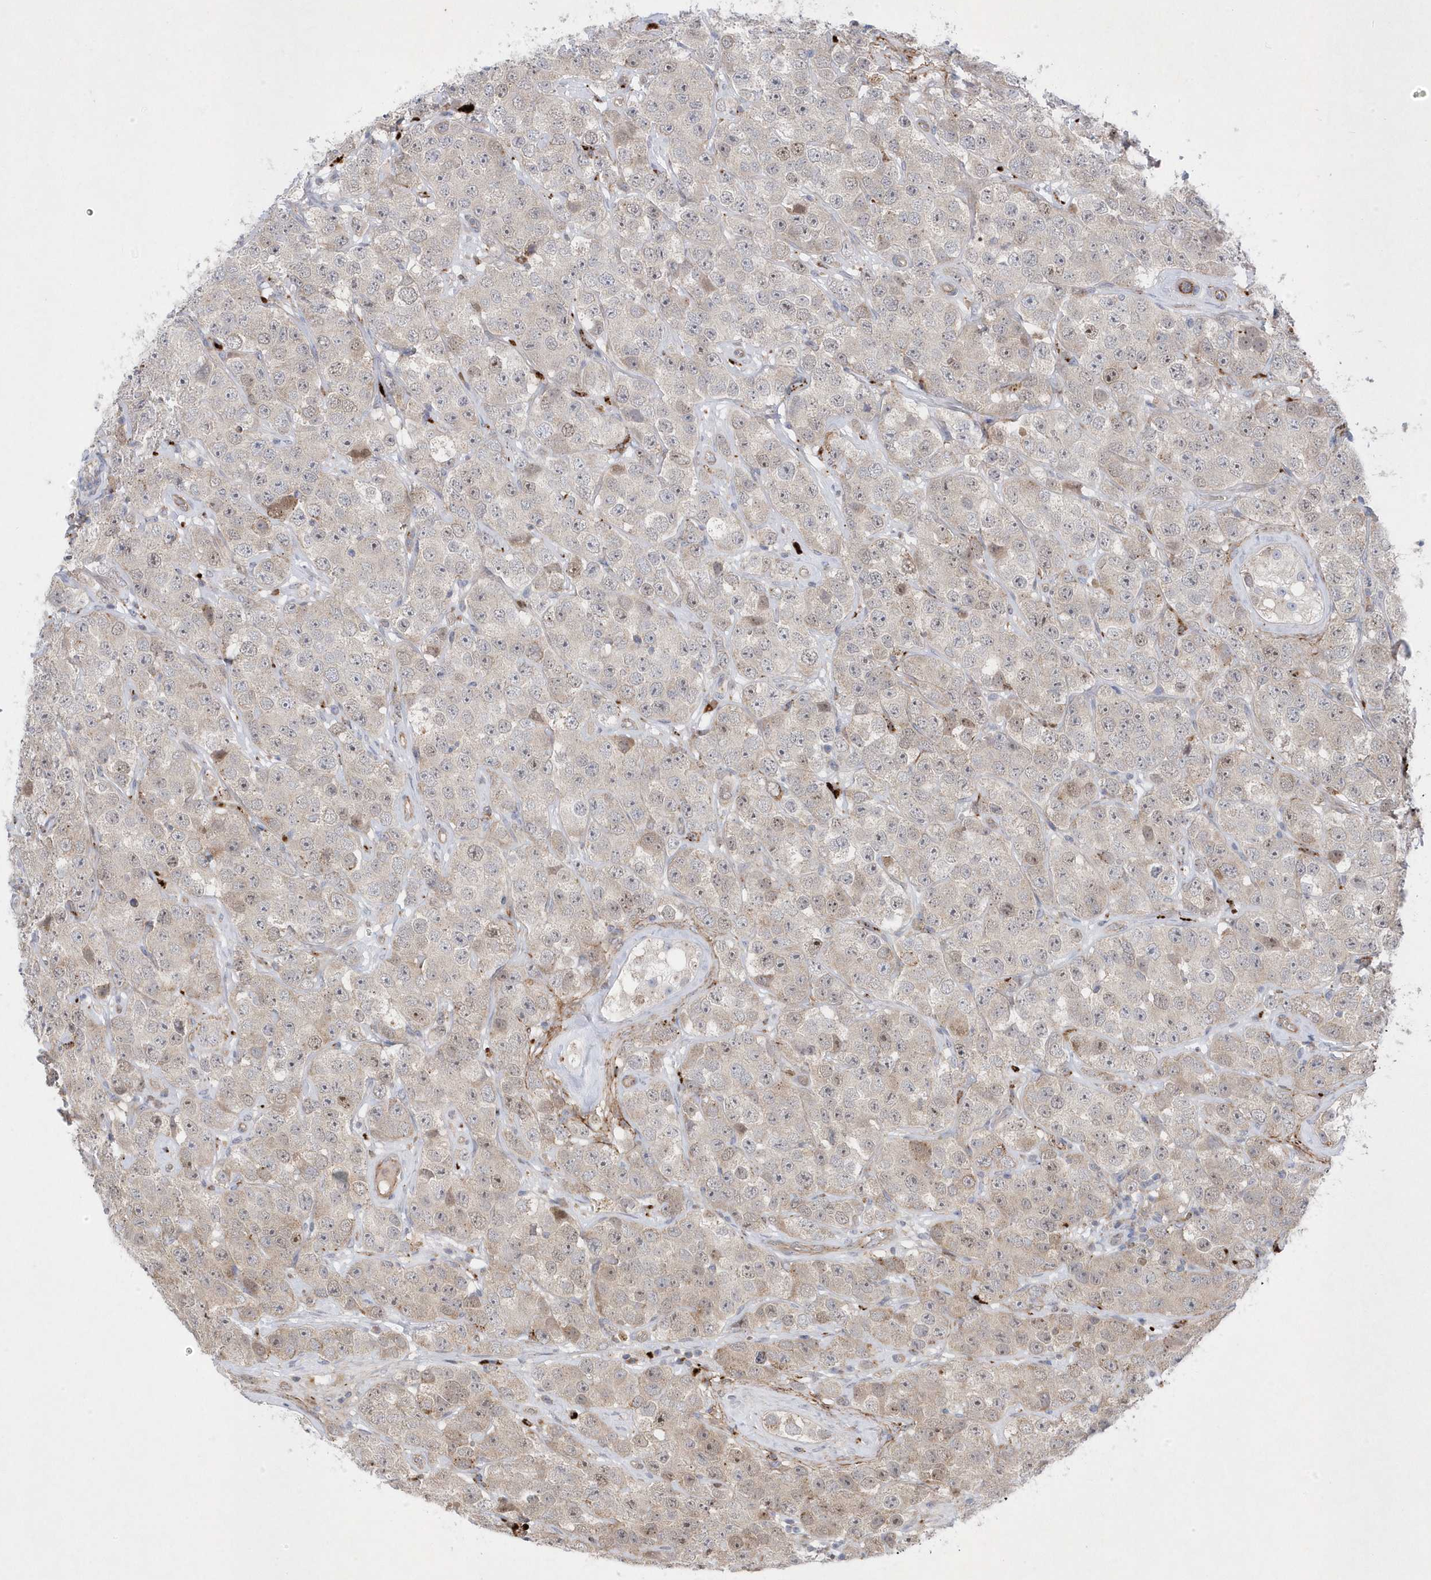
{"staining": {"intensity": "negative", "quantity": "none", "location": "none"}, "tissue": "testis cancer", "cell_type": "Tumor cells", "image_type": "cancer", "snomed": [{"axis": "morphology", "description": "Seminoma, NOS"}, {"axis": "topography", "description": "Testis"}], "caption": "Protein analysis of testis cancer (seminoma) shows no significant expression in tumor cells. Brightfield microscopy of immunohistochemistry (IHC) stained with DAB (3,3'-diaminobenzidine) (brown) and hematoxylin (blue), captured at high magnification.", "gene": "ANAPC1", "patient": {"sex": "male", "age": 28}}